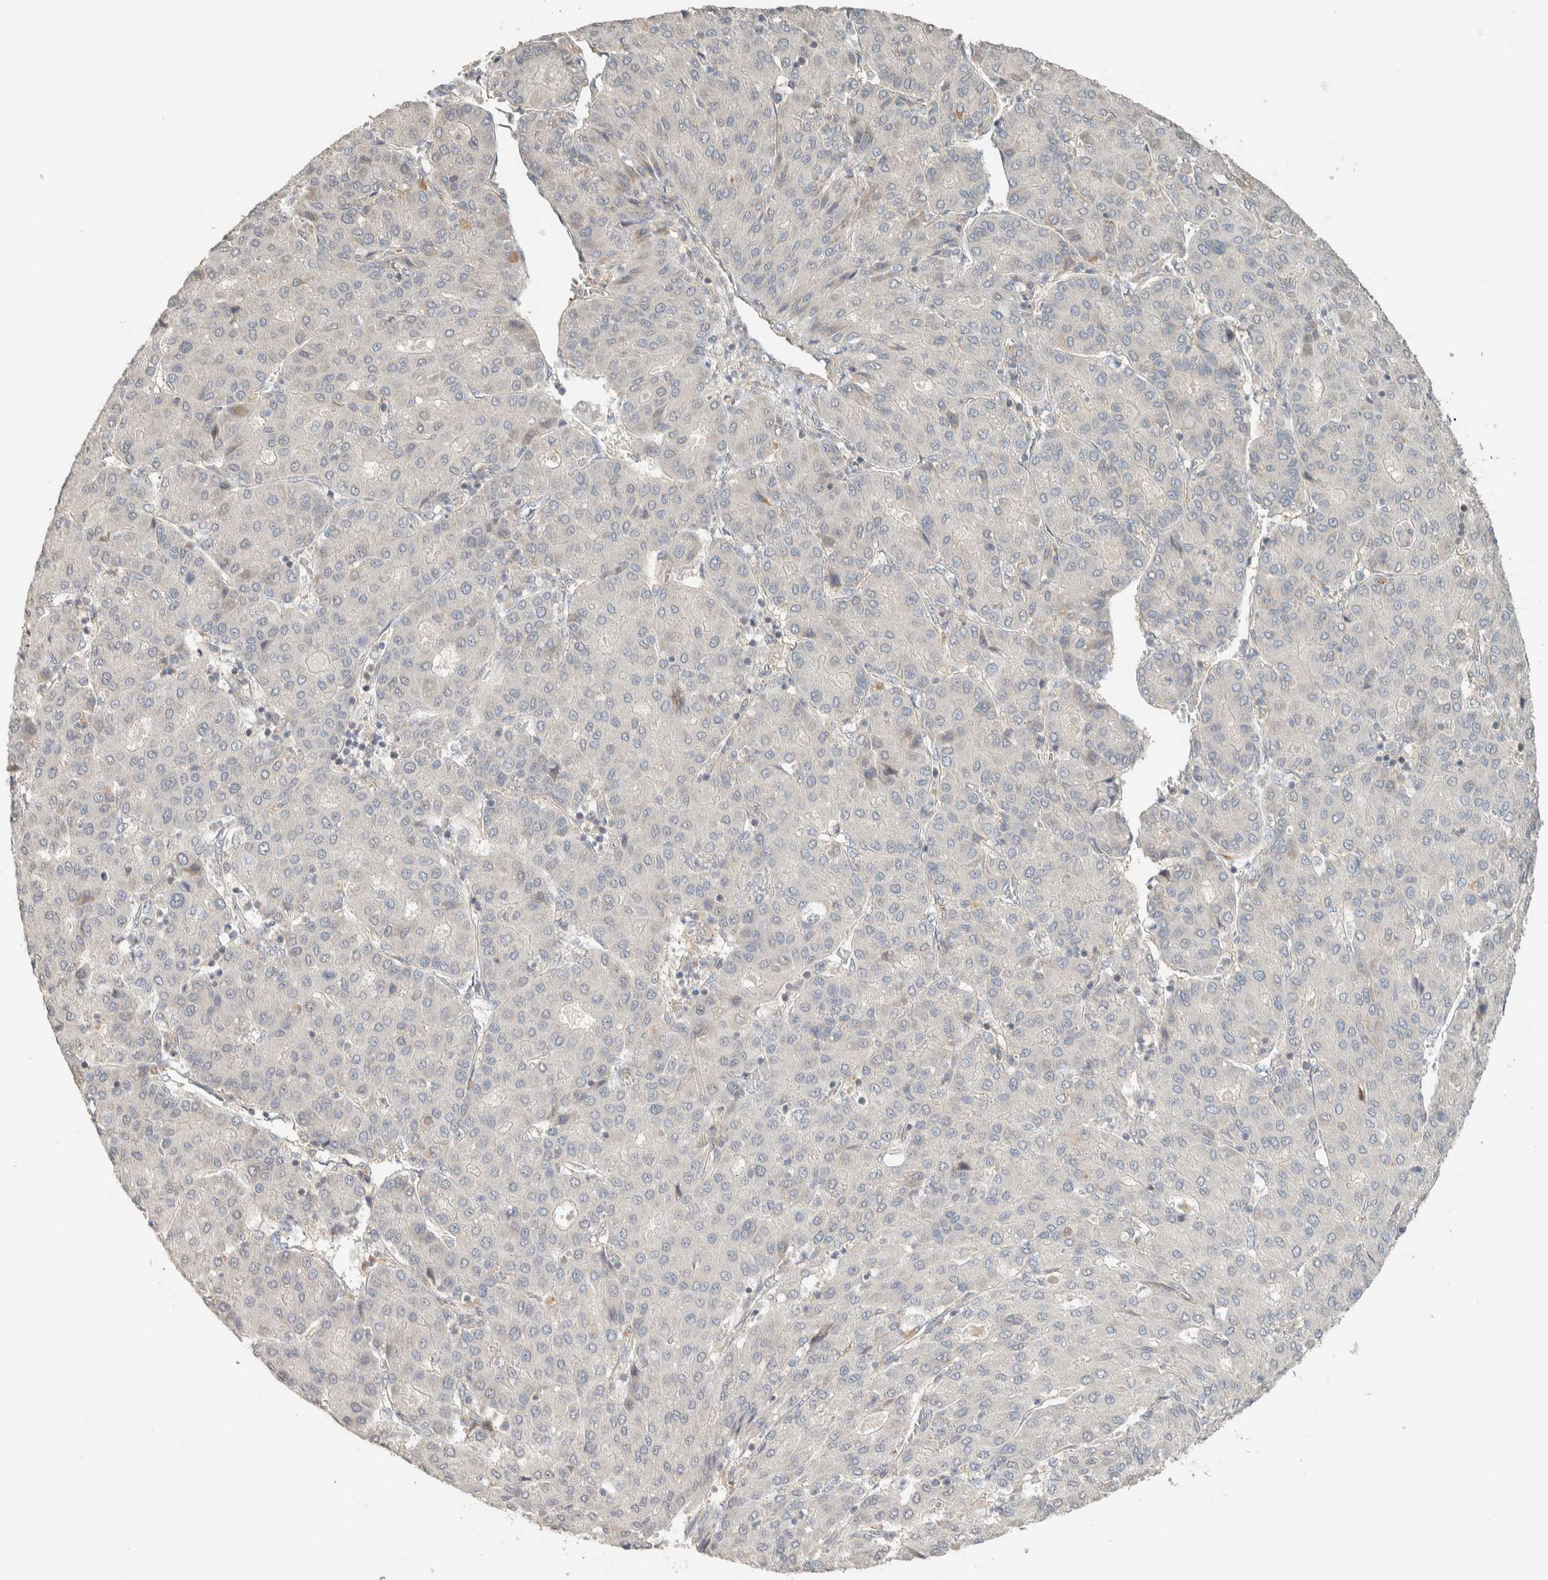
{"staining": {"intensity": "negative", "quantity": "none", "location": "none"}, "tissue": "liver cancer", "cell_type": "Tumor cells", "image_type": "cancer", "snomed": [{"axis": "morphology", "description": "Carcinoma, Hepatocellular, NOS"}, {"axis": "topography", "description": "Liver"}], "caption": "Immunohistochemistry of human liver cancer (hepatocellular carcinoma) demonstrates no expression in tumor cells.", "gene": "PDE7B", "patient": {"sex": "male", "age": 65}}